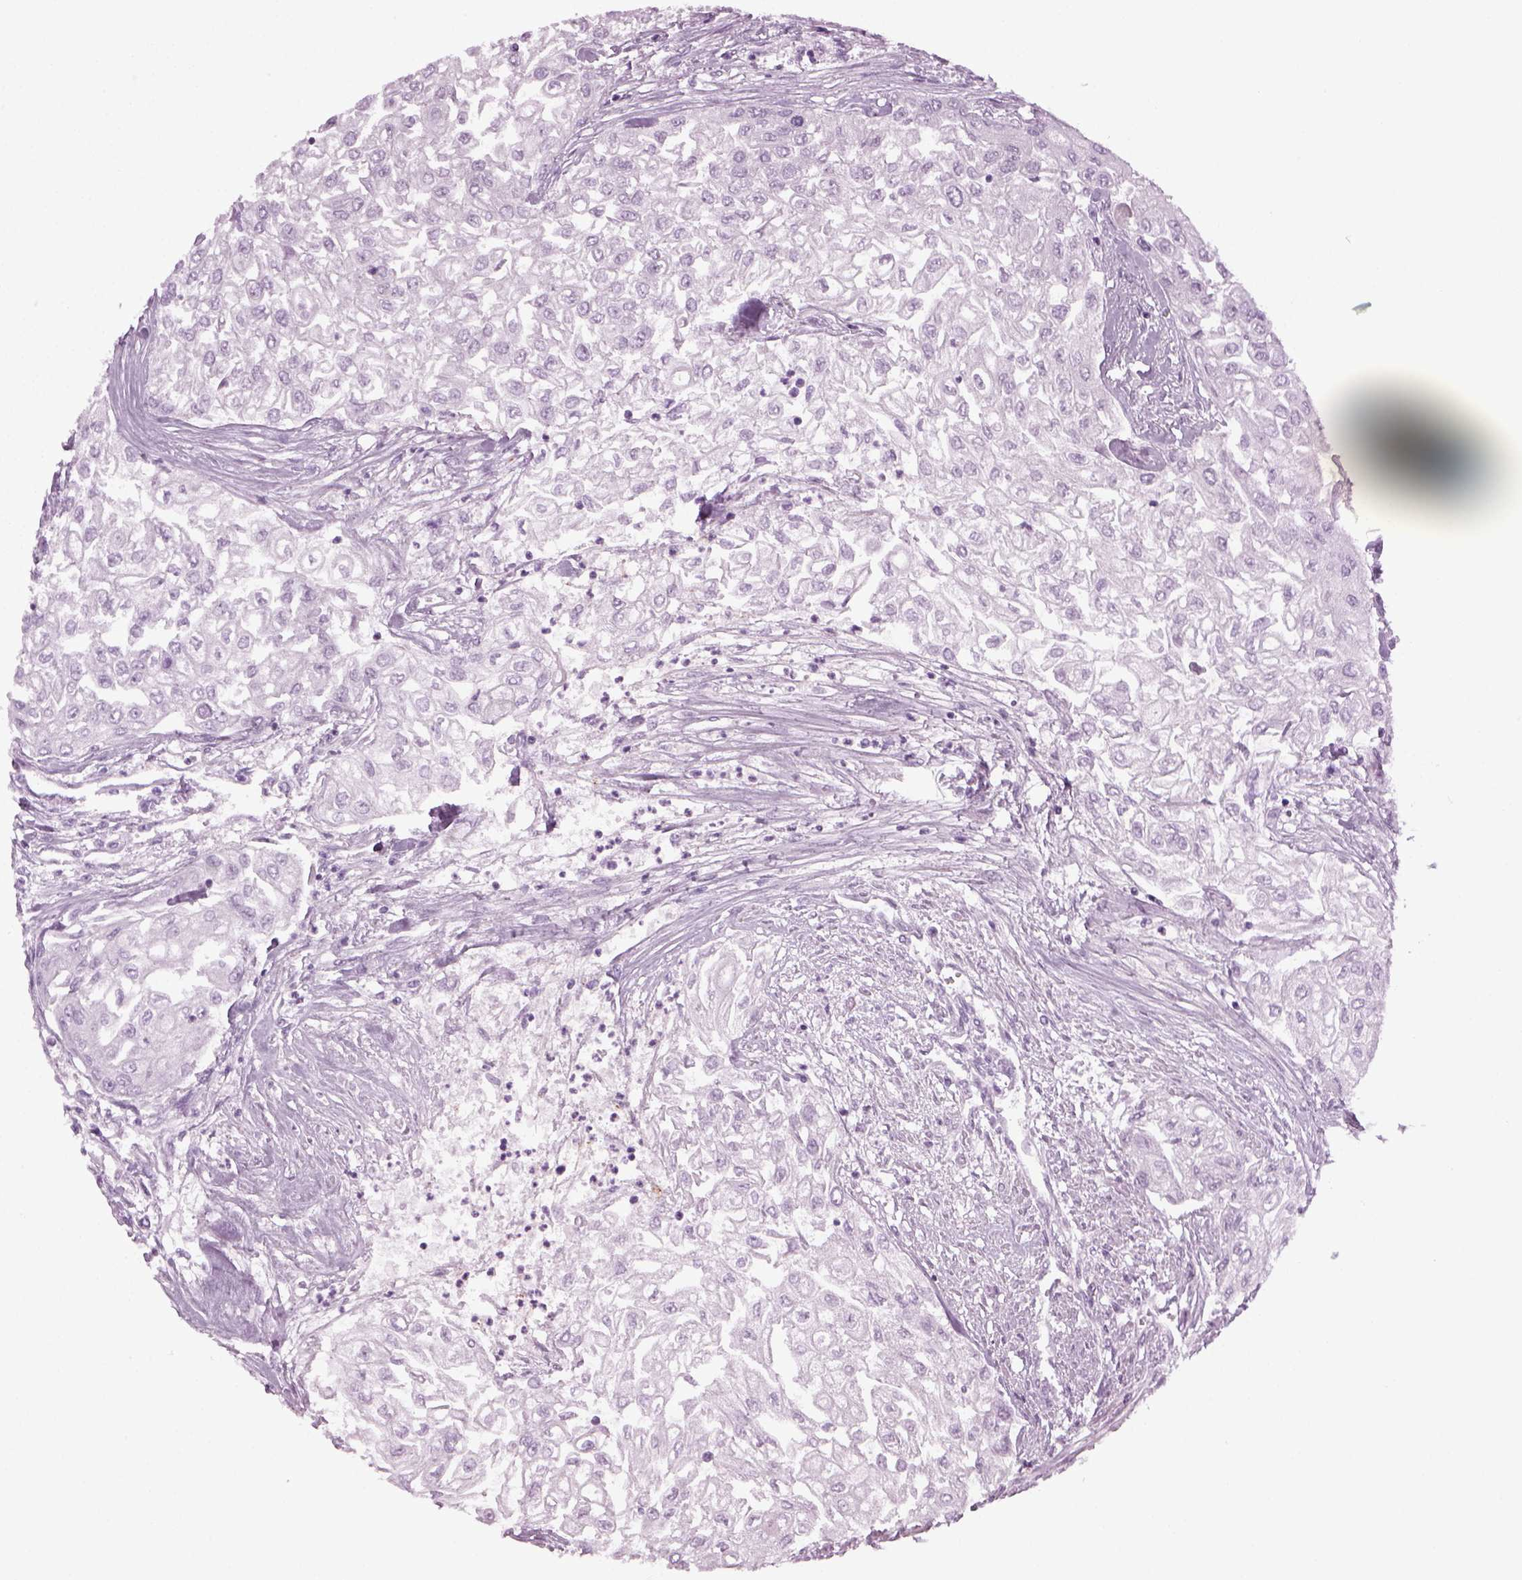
{"staining": {"intensity": "negative", "quantity": "none", "location": "none"}, "tissue": "urothelial cancer", "cell_type": "Tumor cells", "image_type": "cancer", "snomed": [{"axis": "morphology", "description": "Urothelial carcinoma, High grade"}, {"axis": "topography", "description": "Urinary bladder"}], "caption": "Immunohistochemistry micrograph of neoplastic tissue: urothelial carcinoma (high-grade) stained with DAB (3,3'-diaminobenzidine) displays no significant protein expression in tumor cells. The staining is performed using DAB (3,3'-diaminobenzidine) brown chromogen with nuclei counter-stained in using hematoxylin.", "gene": "FAM24A", "patient": {"sex": "male", "age": 62}}